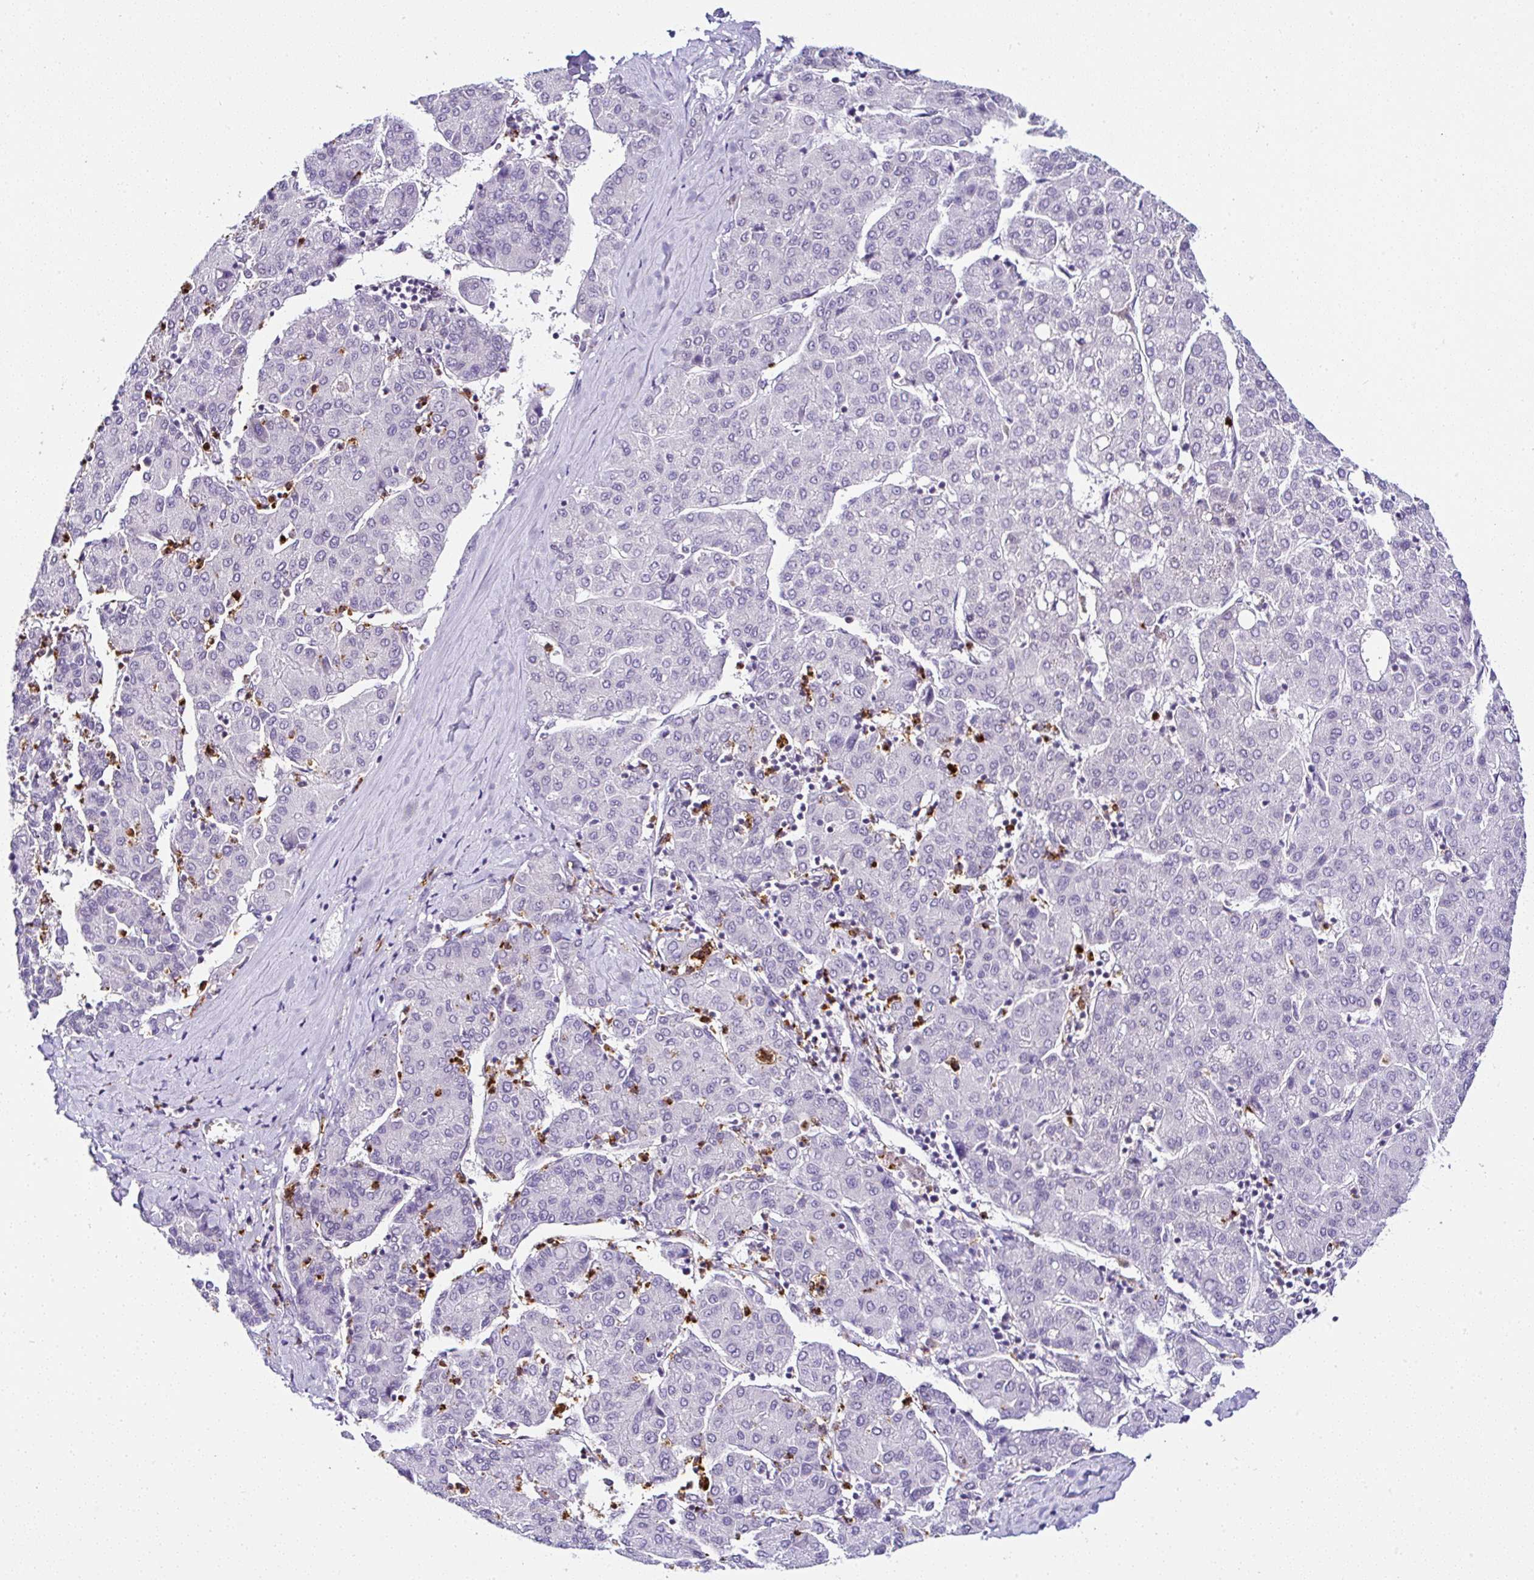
{"staining": {"intensity": "negative", "quantity": "none", "location": "none"}, "tissue": "liver cancer", "cell_type": "Tumor cells", "image_type": "cancer", "snomed": [{"axis": "morphology", "description": "Carcinoma, Hepatocellular, NOS"}, {"axis": "topography", "description": "Liver"}], "caption": "Histopathology image shows no protein positivity in tumor cells of liver cancer tissue.", "gene": "PTPN2", "patient": {"sex": "male", "age": 65}}